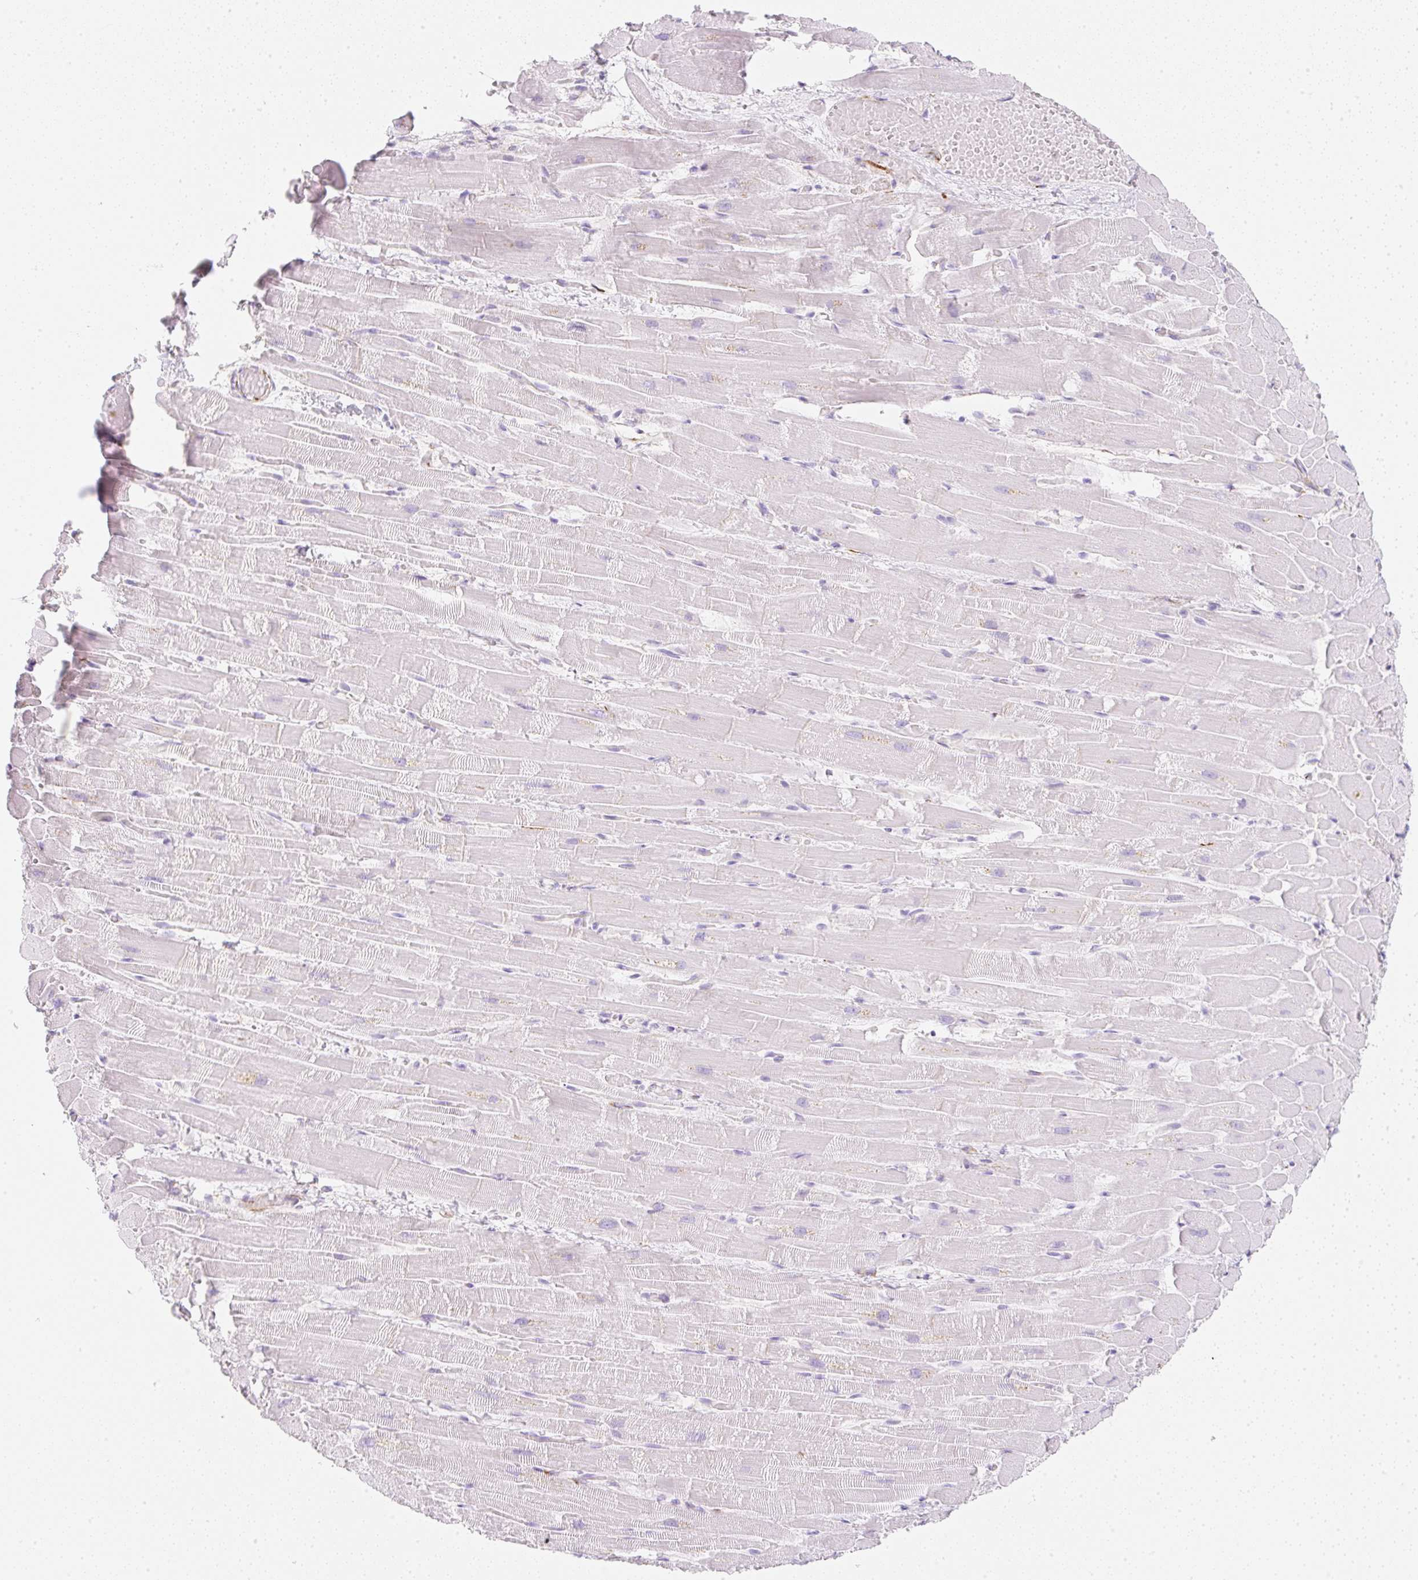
{"staining": {"intensity": "negative", "quantity": "none", "location": "none"}, "tissue": "heart muscle", "cell_type": "Cardiomyocytes", "image_type": "normal", "snomed": [{"axis": "morphology", "description": "Normal tissue, NOS"}, {"axis": "topography", "description": "Heart"}], "caption": "The micrograph exhibits no significant expression in cardiomyocytes of heart muscle.", "gene": "ZNF689", "patient": {"sex": "male", "age": 37}}